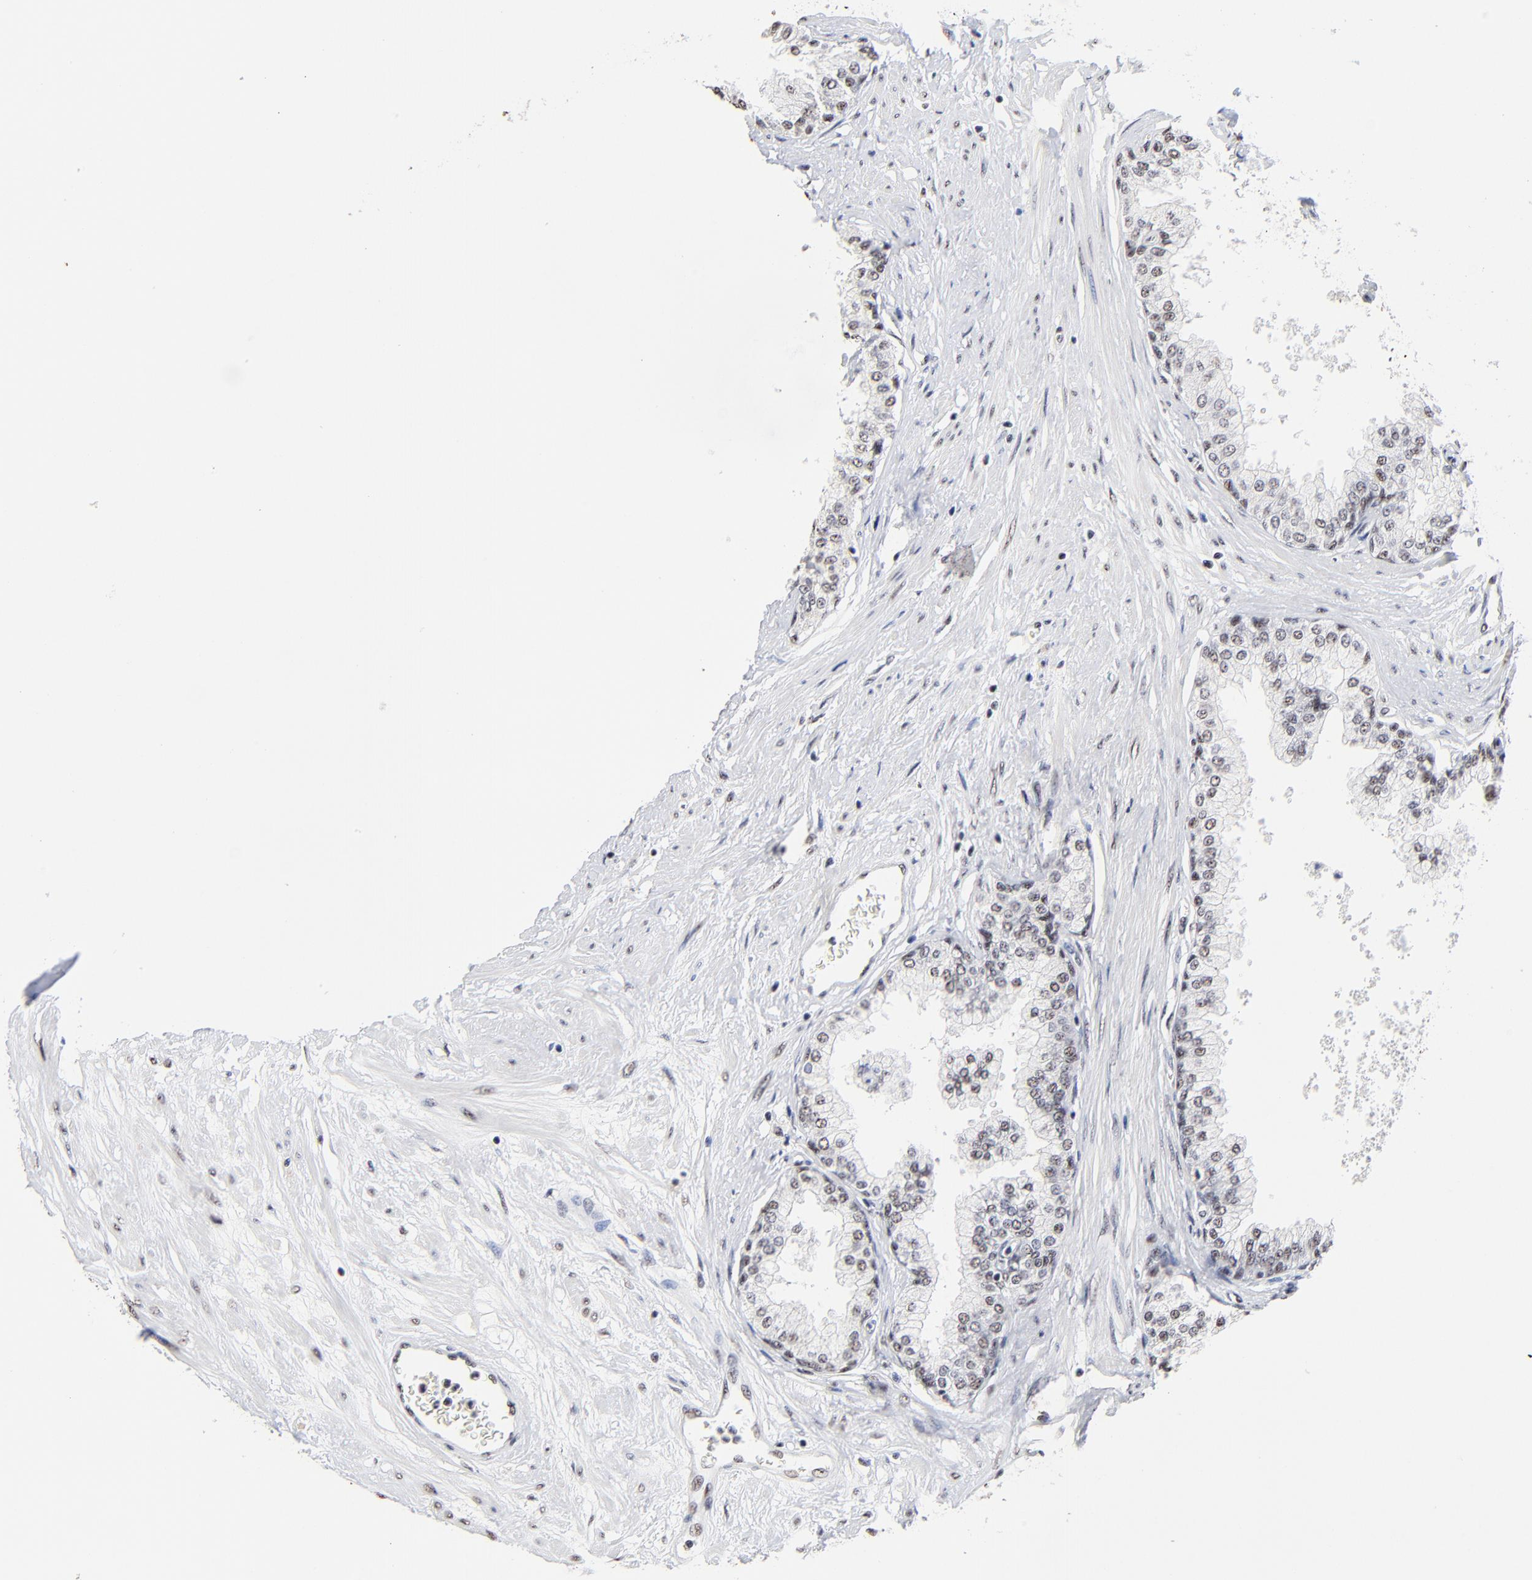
{"staining": {"intensity": "moderate", "quantity": ">75%", "location": "nuclear"}, "tissue": "prostate", "cell_type": "Glandular cells", "image_type": "normal", "snomed": [{"axis": "morphology", "description": "Normal tissue, NOS"}, {"axis": "topography", "description": "Prostate"}], "caption": "This photomicrograph displays IHC staining of unremarkable prostate, with medium moderate nuclear staining in approximately >75% of glandular cells.", "gene": "MBD4", "patient": {"sex": "male", "age": 60}}